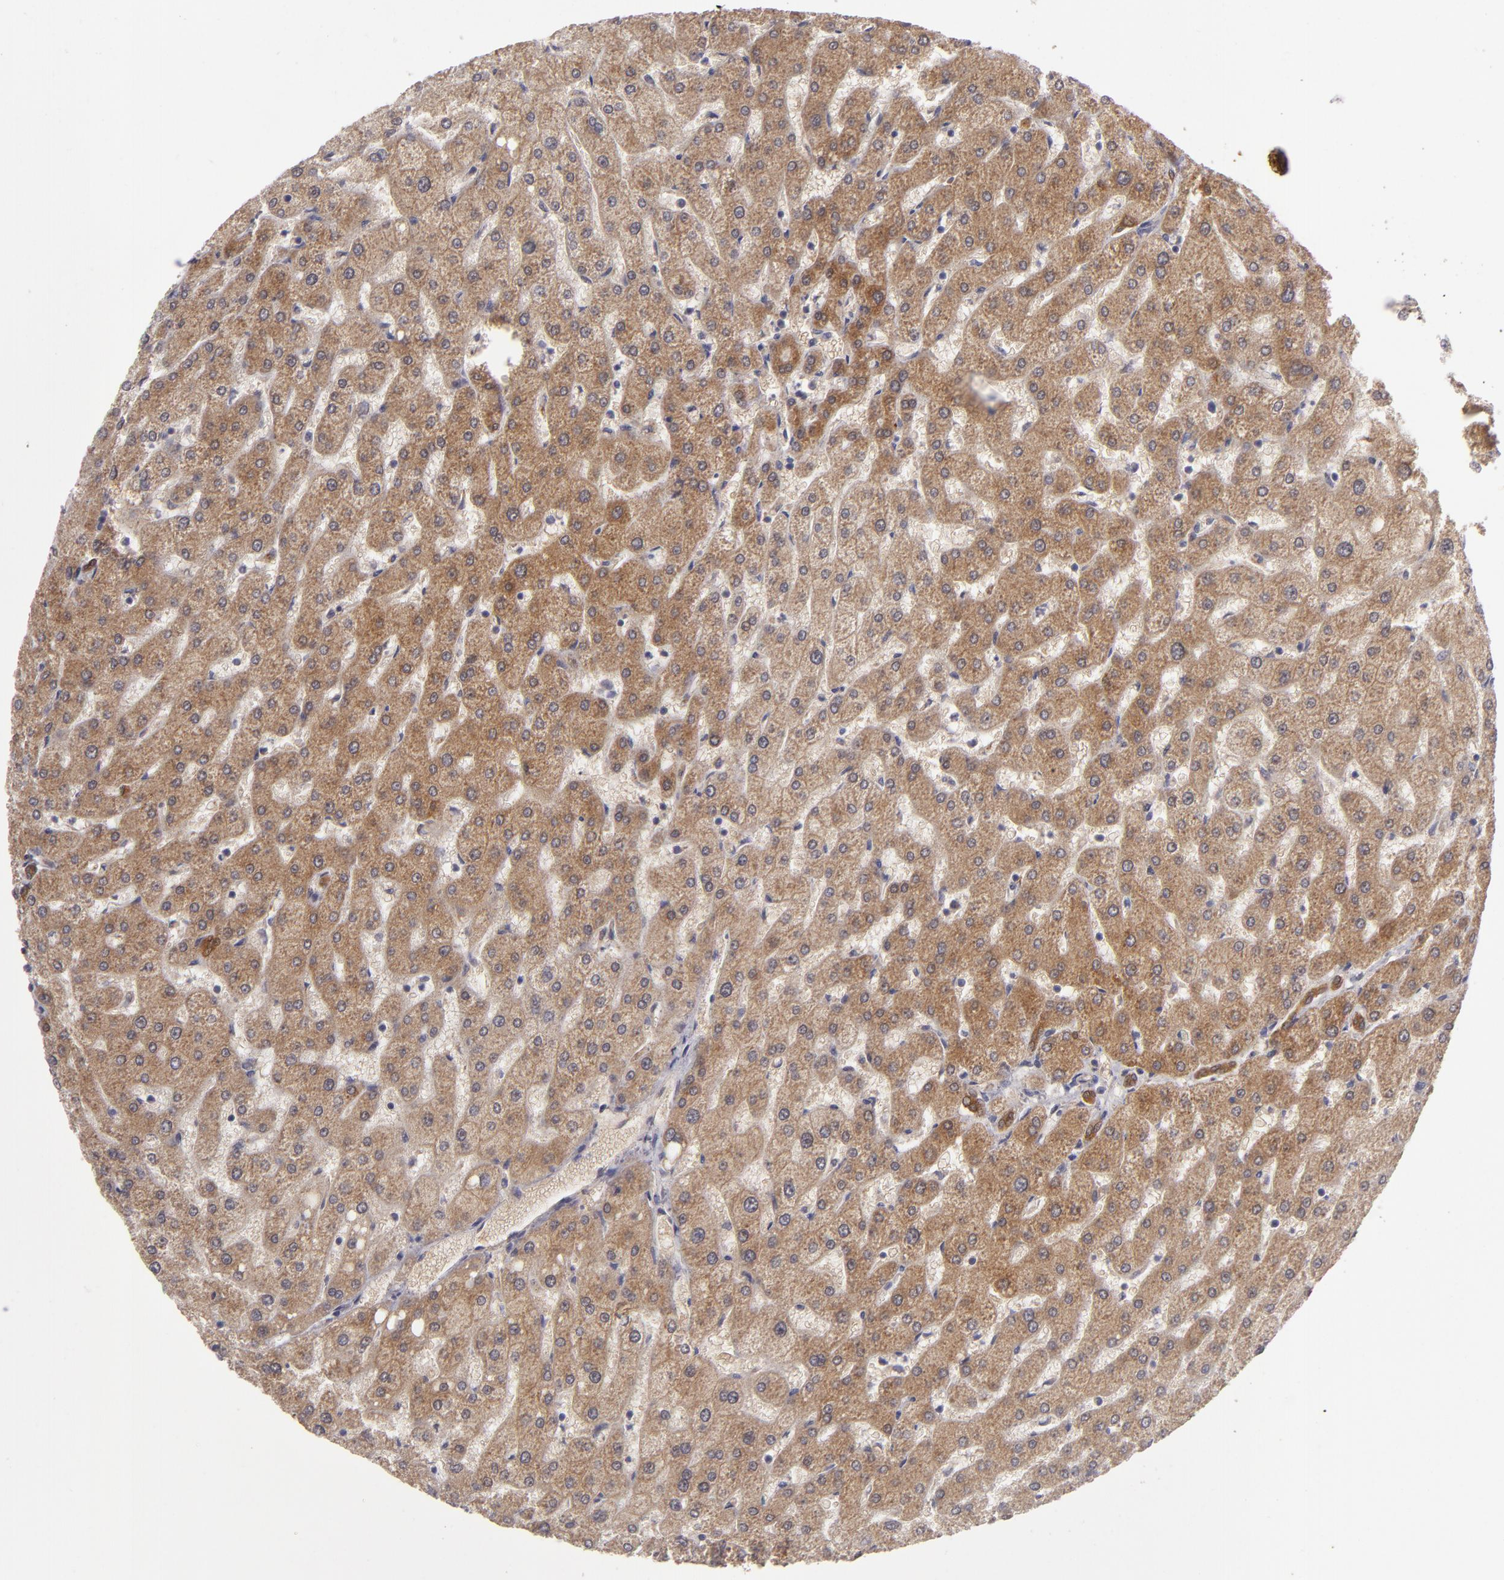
{"staining": {"intensity": "strong", "quantity": ">75%", "location": "cytoplasmic/membranous"}, "tissue": "liver", "cell_type": "Cholangiocytes", "image_type": "normal", "snomed": [{"axis": "morphology", "description": "Normal tissue, NOS"}, {"axis": "topography", "description": "Liver"}], "caption": "Strong cytoplasmic/membranous positivity for a protein is present in approximately >75% of cholangiocytes of normal liver using immunohistochemistry.", "gene": "SH2D4A", "patient": {"sex": "male", "age": 67}}